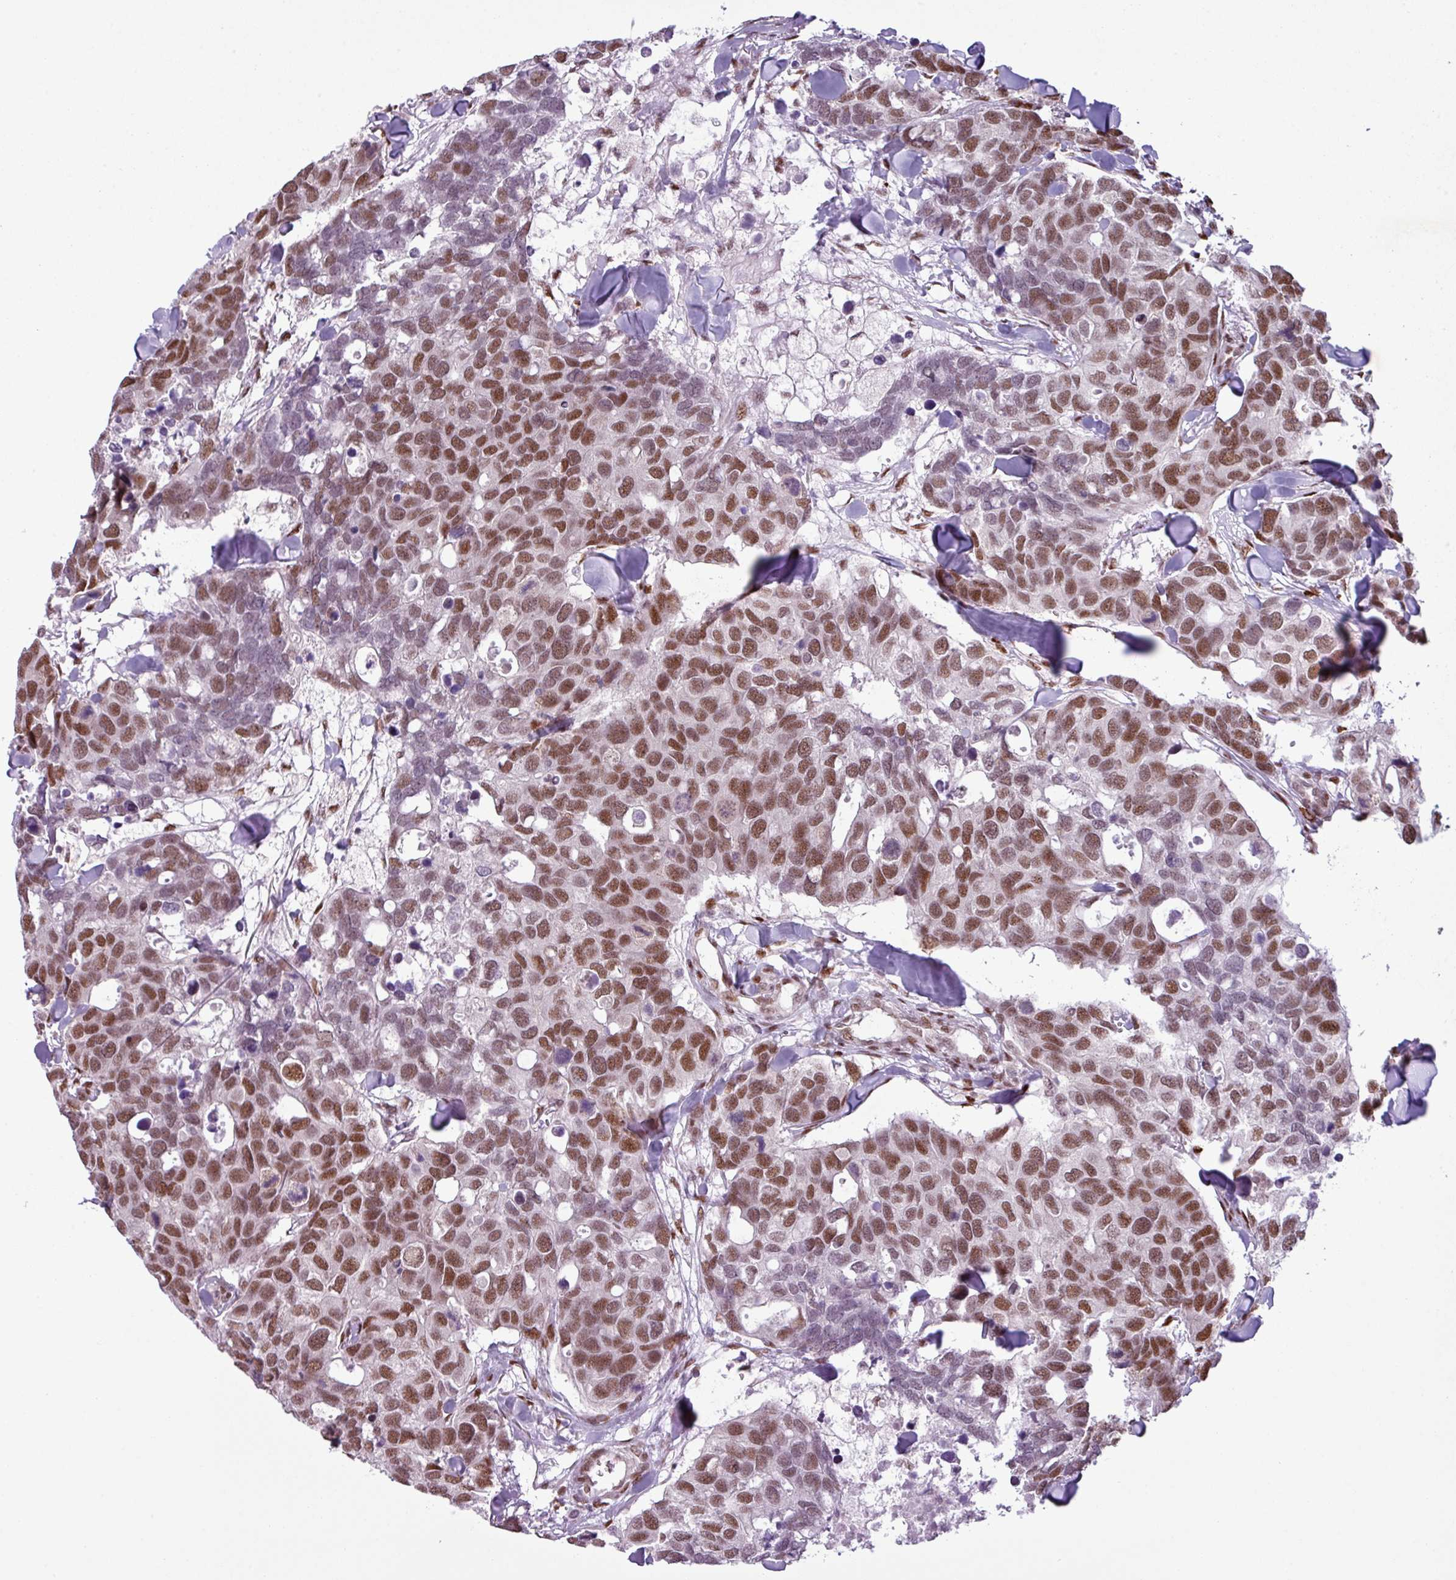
{"staining": {"intensity": "moderate", "quantity": ">75%", "location": "nuclear"}, "tissue": "breast cancer", "cell_type": "Tumor cells", "image_type": "cancer", "snomed": [{"axis": "morphology", "description": "Duct carcinoma"}, {"axis": "topography", "description": "Breast"}], "caption": "About >75% of tumor cells in human breast cancer (infiltrating ductal carcinoma) demonstrate moderate nuclear protein expression as visualized by brown immunohistochemical staining.", "gene": "PRDM5", "patient": {"sex": "female", "age": 83}}